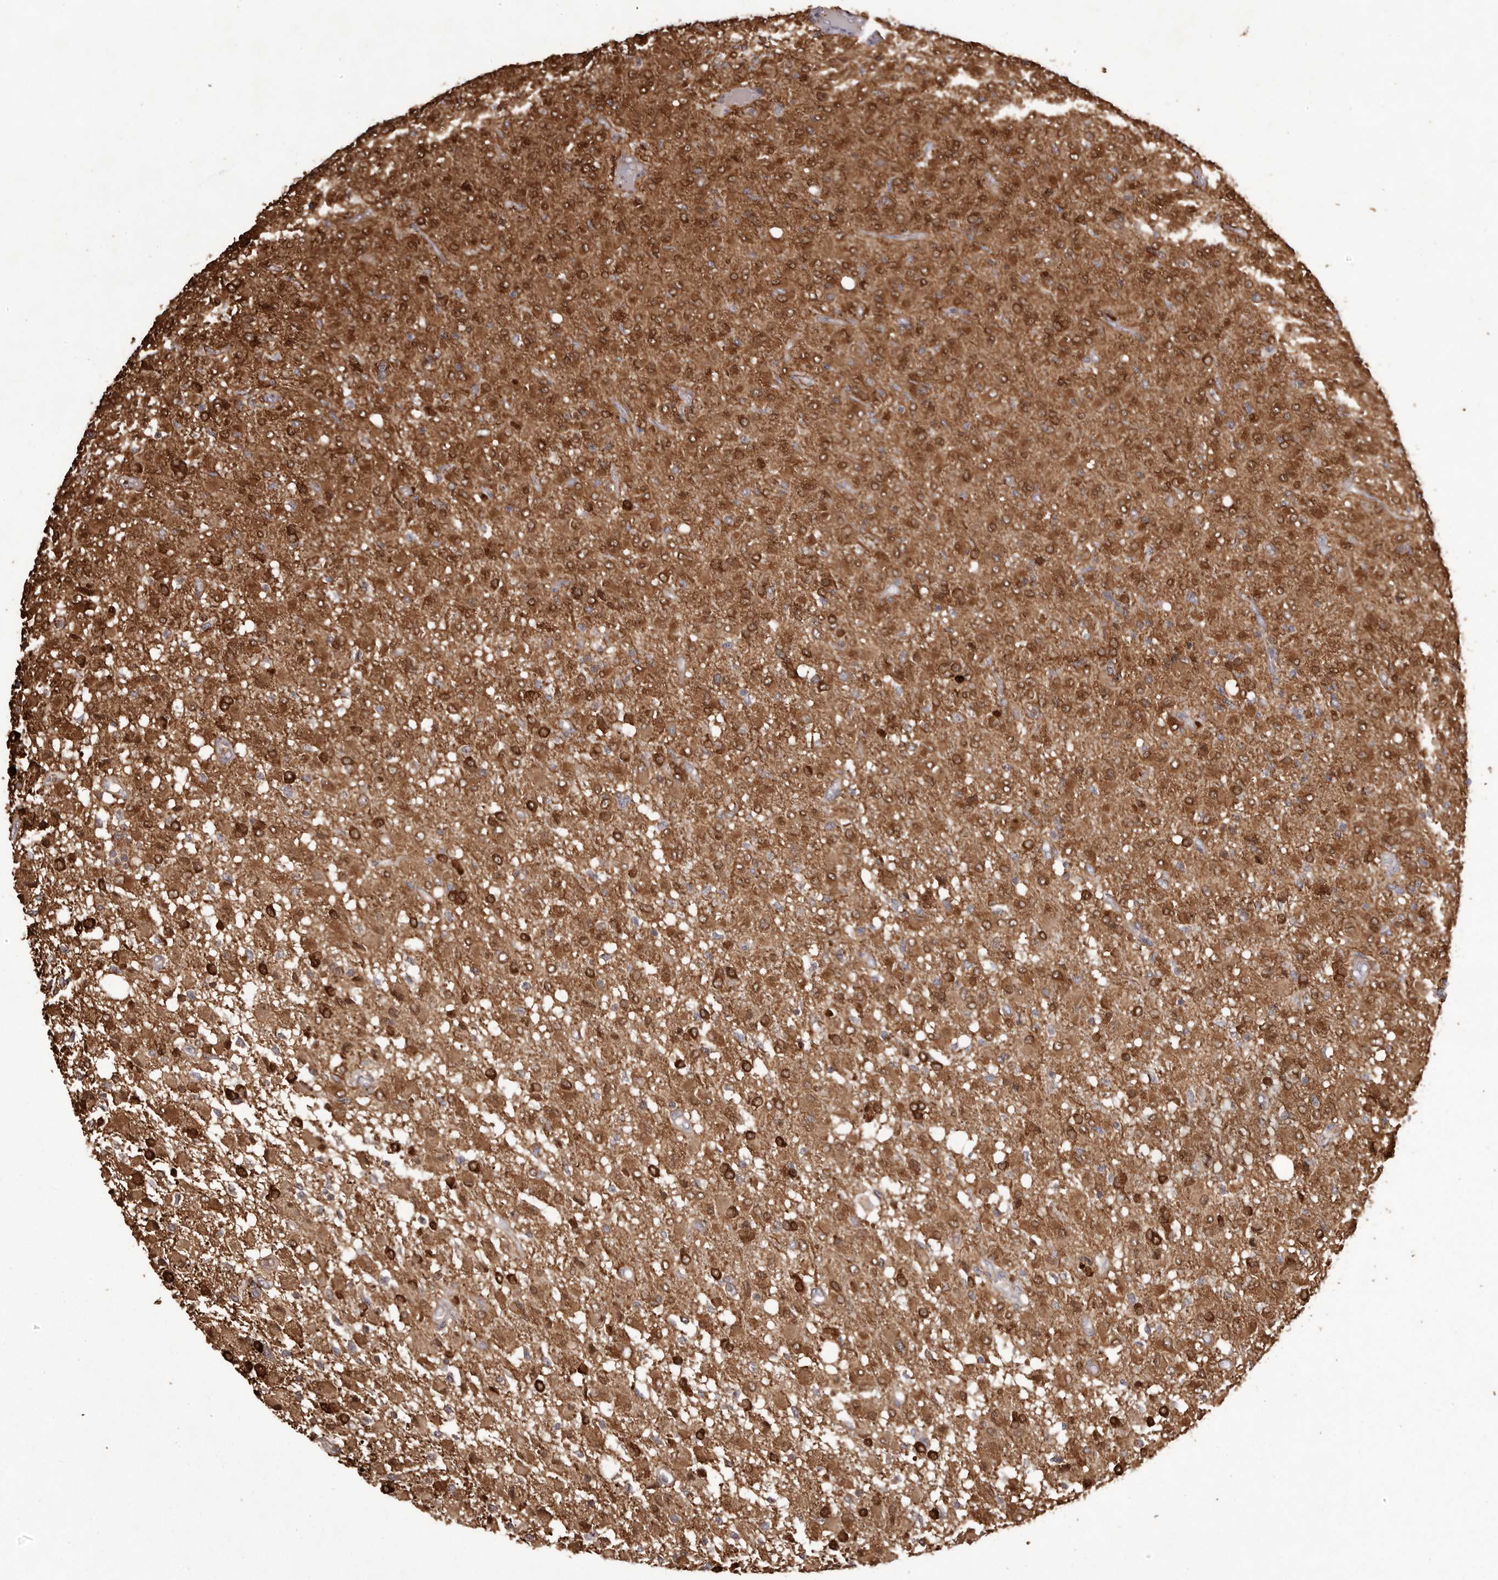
{"staining": {"intensity": "strong", "quantity": ">75%", "location": "cytoplasmic/membranous"}, "tissue": "glioma", "cell_type": "Tumor cells", "image_type": "cancer", "snomed": [{"axis": "morphology", "description": "Glioma, malignant, High grade"}, {"axis": "topography", "description": "Brain"}], "caption": "Strong cytoplasmic/membranous positivity for a protein is seen in approximately >75% of tumor cells of glioma using immunohistochemistry.", "gene": "GFOD1", "patient": {"sex": "female", "age": 57}}